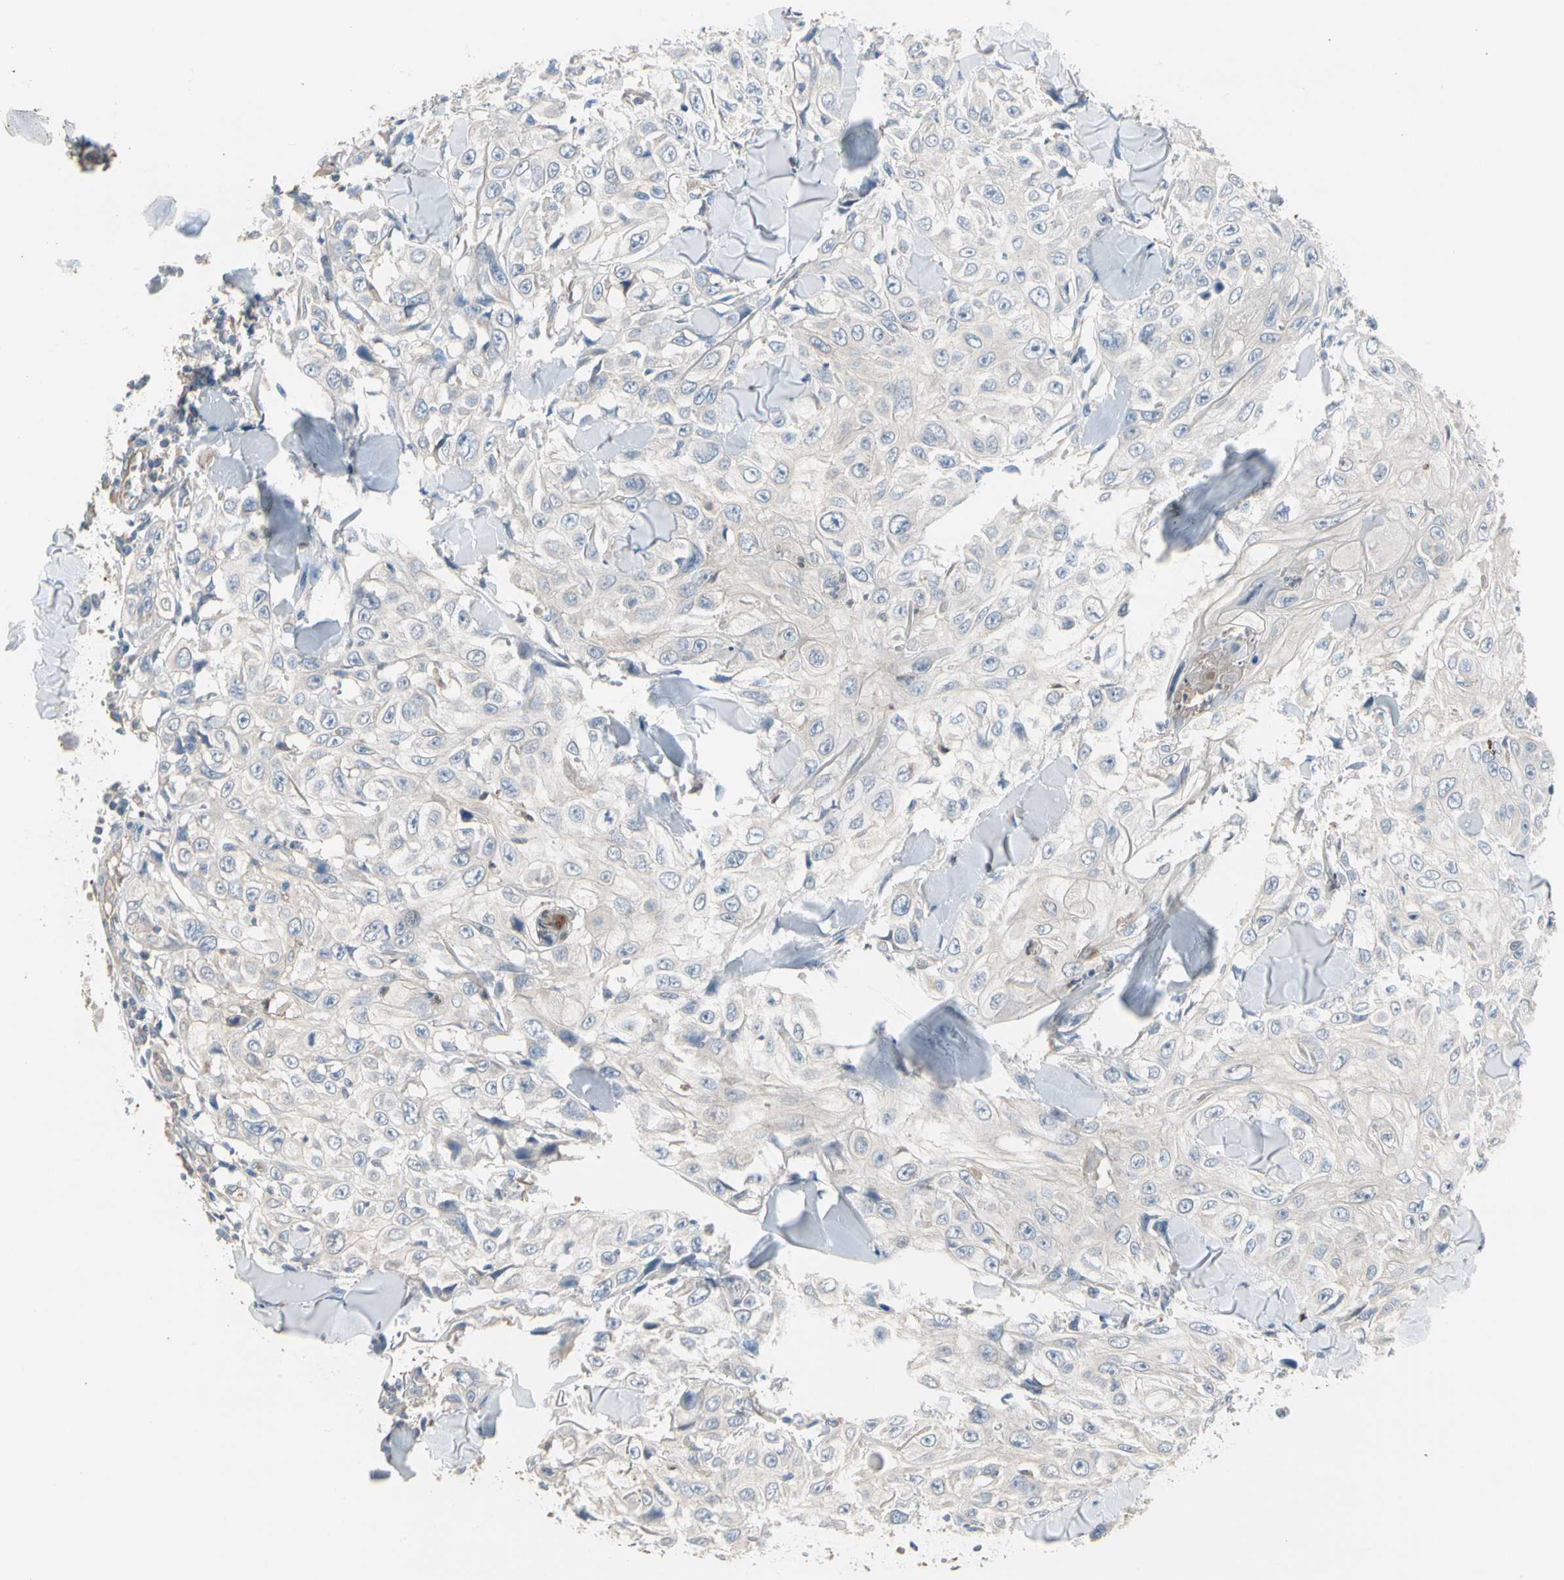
{"staining": {"intensity": "negative", "quantity": "none", "location": "none"}, "tissue": "skin cancer", "cell_type": "Tumor cells", "image_type": "cancer", "snomed": [{"axis": "morphology", "description": "Squamous cell carcinoma, NOS"}, {"axis": "topography", "description": "Skin"}], "caption": "This image is of squamous cell carcinoma (skin) stained with immunohistochemistry to label a protein in brown with the nuclei are counter-stained blue. There is no expression in tumor cells.", "gene": "BBOX1", "patient": {"sex": "male", "age": 86}}